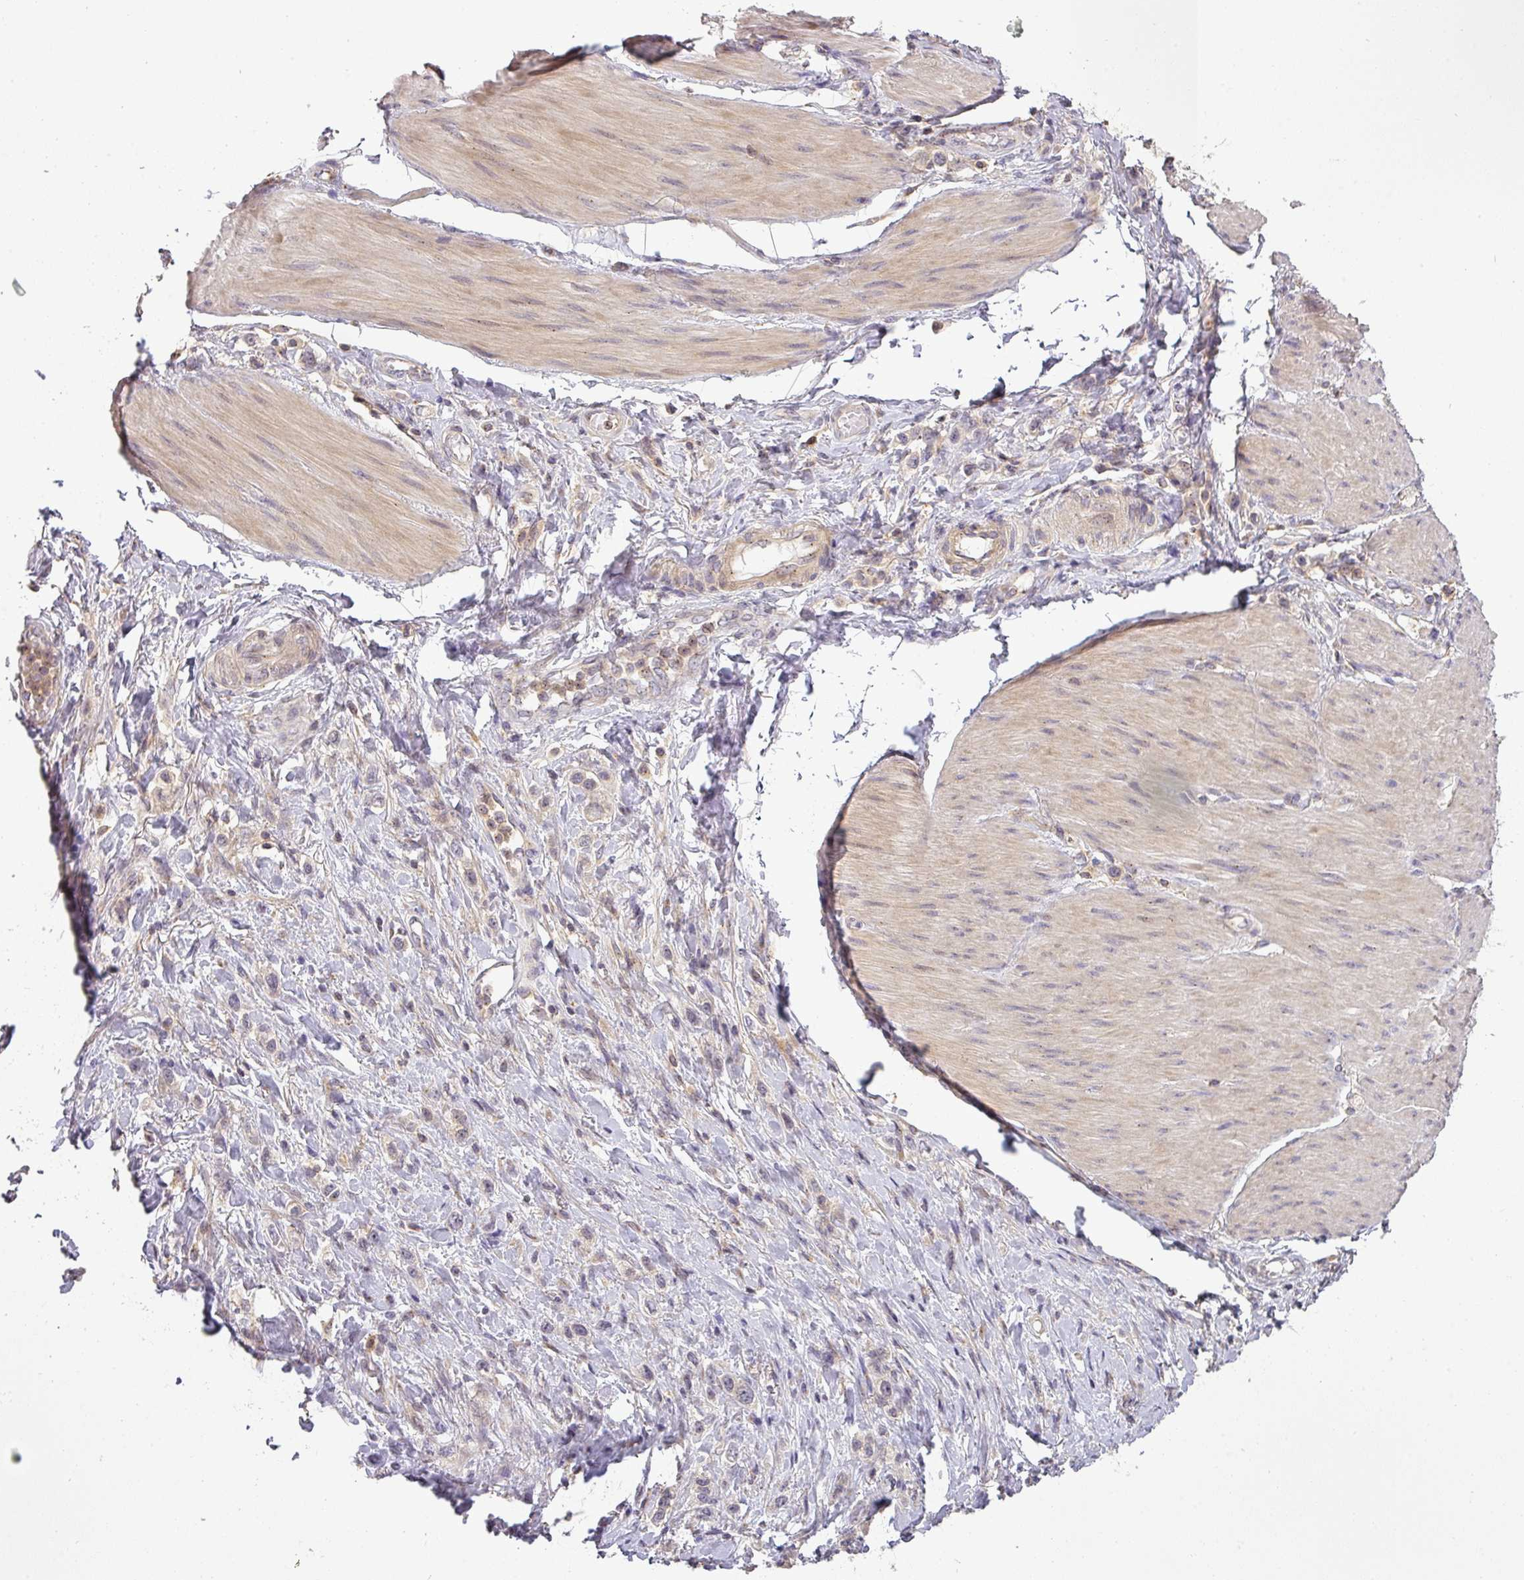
{"staining": {"intensity": "weak", "quantity": "<25%", "location": "cytoplasmic/membranous"}, "tissue": "stomach cancer", "cell_type": "Tumor cells", "image_type": "cancer", "snomed": [{"axis": "morphology", "description": "Adenocarcinoma, NOS"}, {"axis": "topography", "description": "Stomach"}], "caption": "An image of human stomach cancer (adenocarcinoma) is negative for staining in tumor cells.", "gene": "NIN", "patient": {"sex": "female", "age": 65}}